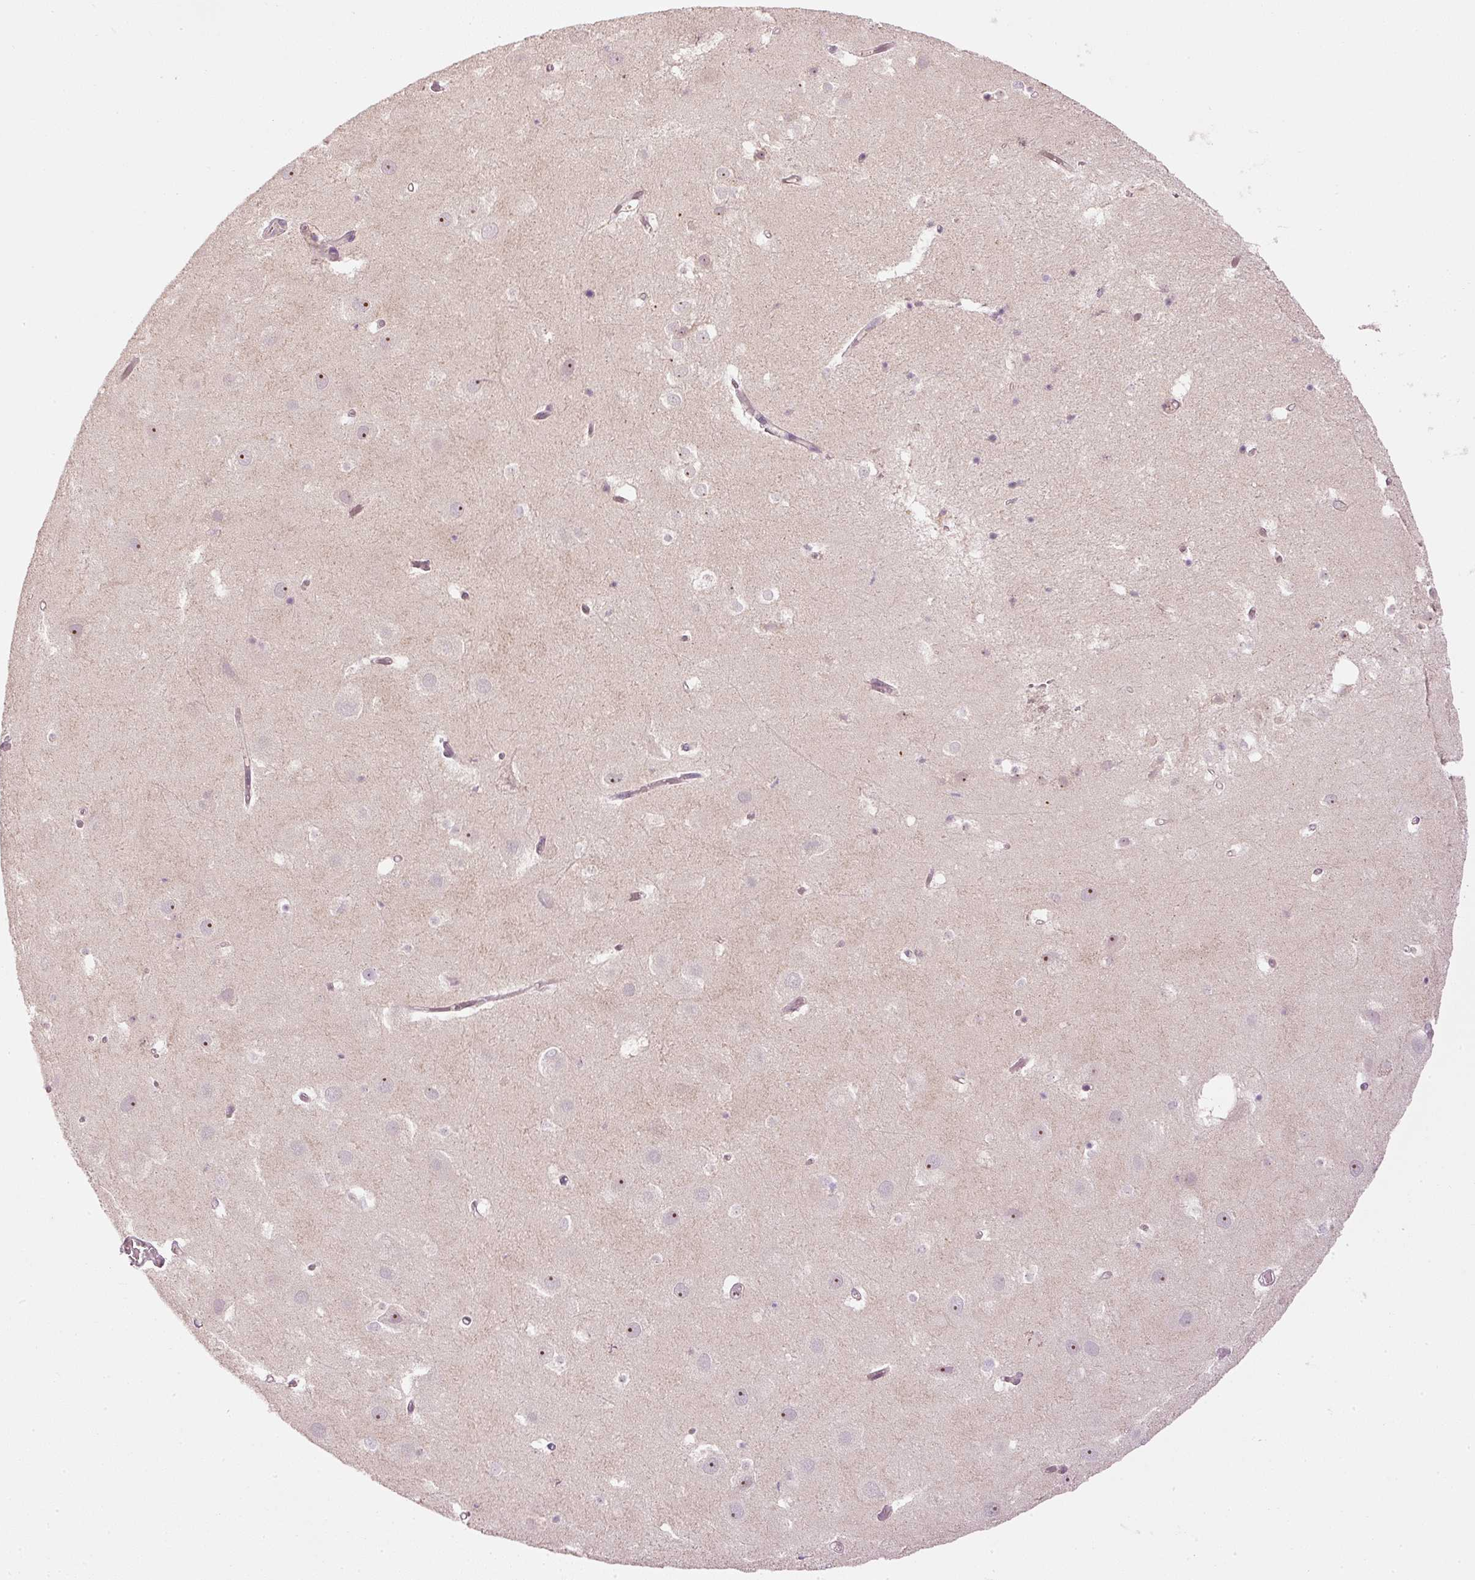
{"staining": {"intensity": "weak", "quantity": "<25%", "location": "cytoplasmic/membranous"}, "tissue": "hippocampus", "cell_type": "Glial cells", "image_type": "normal", "snomed": [{"axis": "morphology", "description": "Normal tissue, NOS"}, {"axis": "topography", "description": "Hippocampus"}], "caption": "Hippocampus stained for a protein using immunohistochemistry reveals no staining glial cells.", "gene": "CDC20B", "patient": {"sex": "female", "age": 52}}